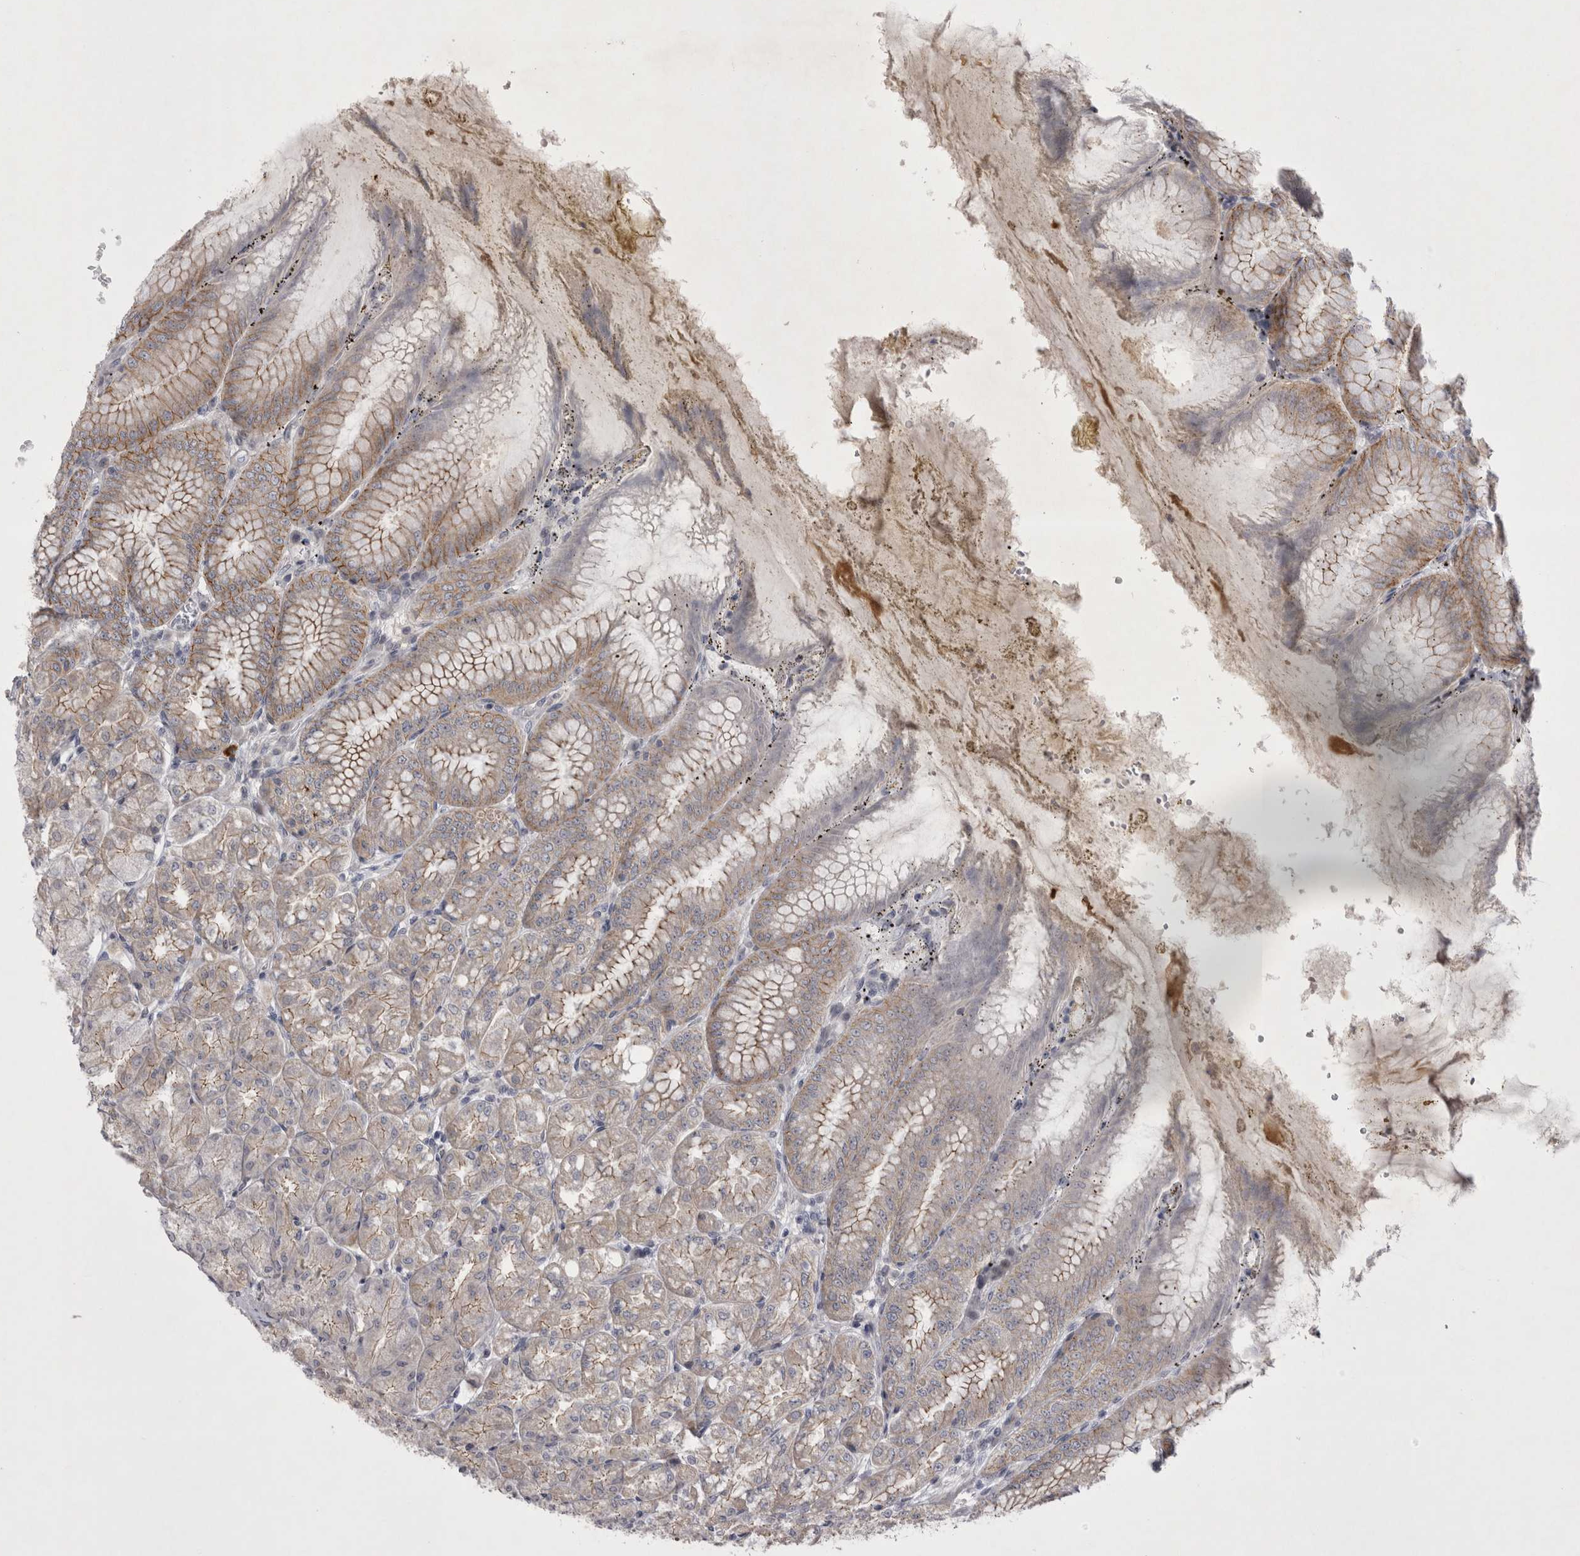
{"staining": {"intensity": "moderate", "quantity": "25%-75%", "location": "cytoplasmic/membranous"}, "tissue": "stomach", "cell_type": "Glandular cells", "image_type": "normal", "snomed": [{"axis": "morphology", "description": "Normal tissue, NOS"}, {"axis": "topography", "description": "Stomach, lower"}], "caption": "IHC staining of benign stomach, which shows medium levels of moderate cytoplasmic/membranous expression in about 25%-75% of glandular cells indicating moderate cytoplasmic/membranous protein positivity. The staining was performed using DAB (3,3'-diaminobenzidine) (brown) for protein detection and nuclei were counterstained in hematoxylin (blue).", "gene": "NENF", "patient": {"sex": "male", "age": 71}}